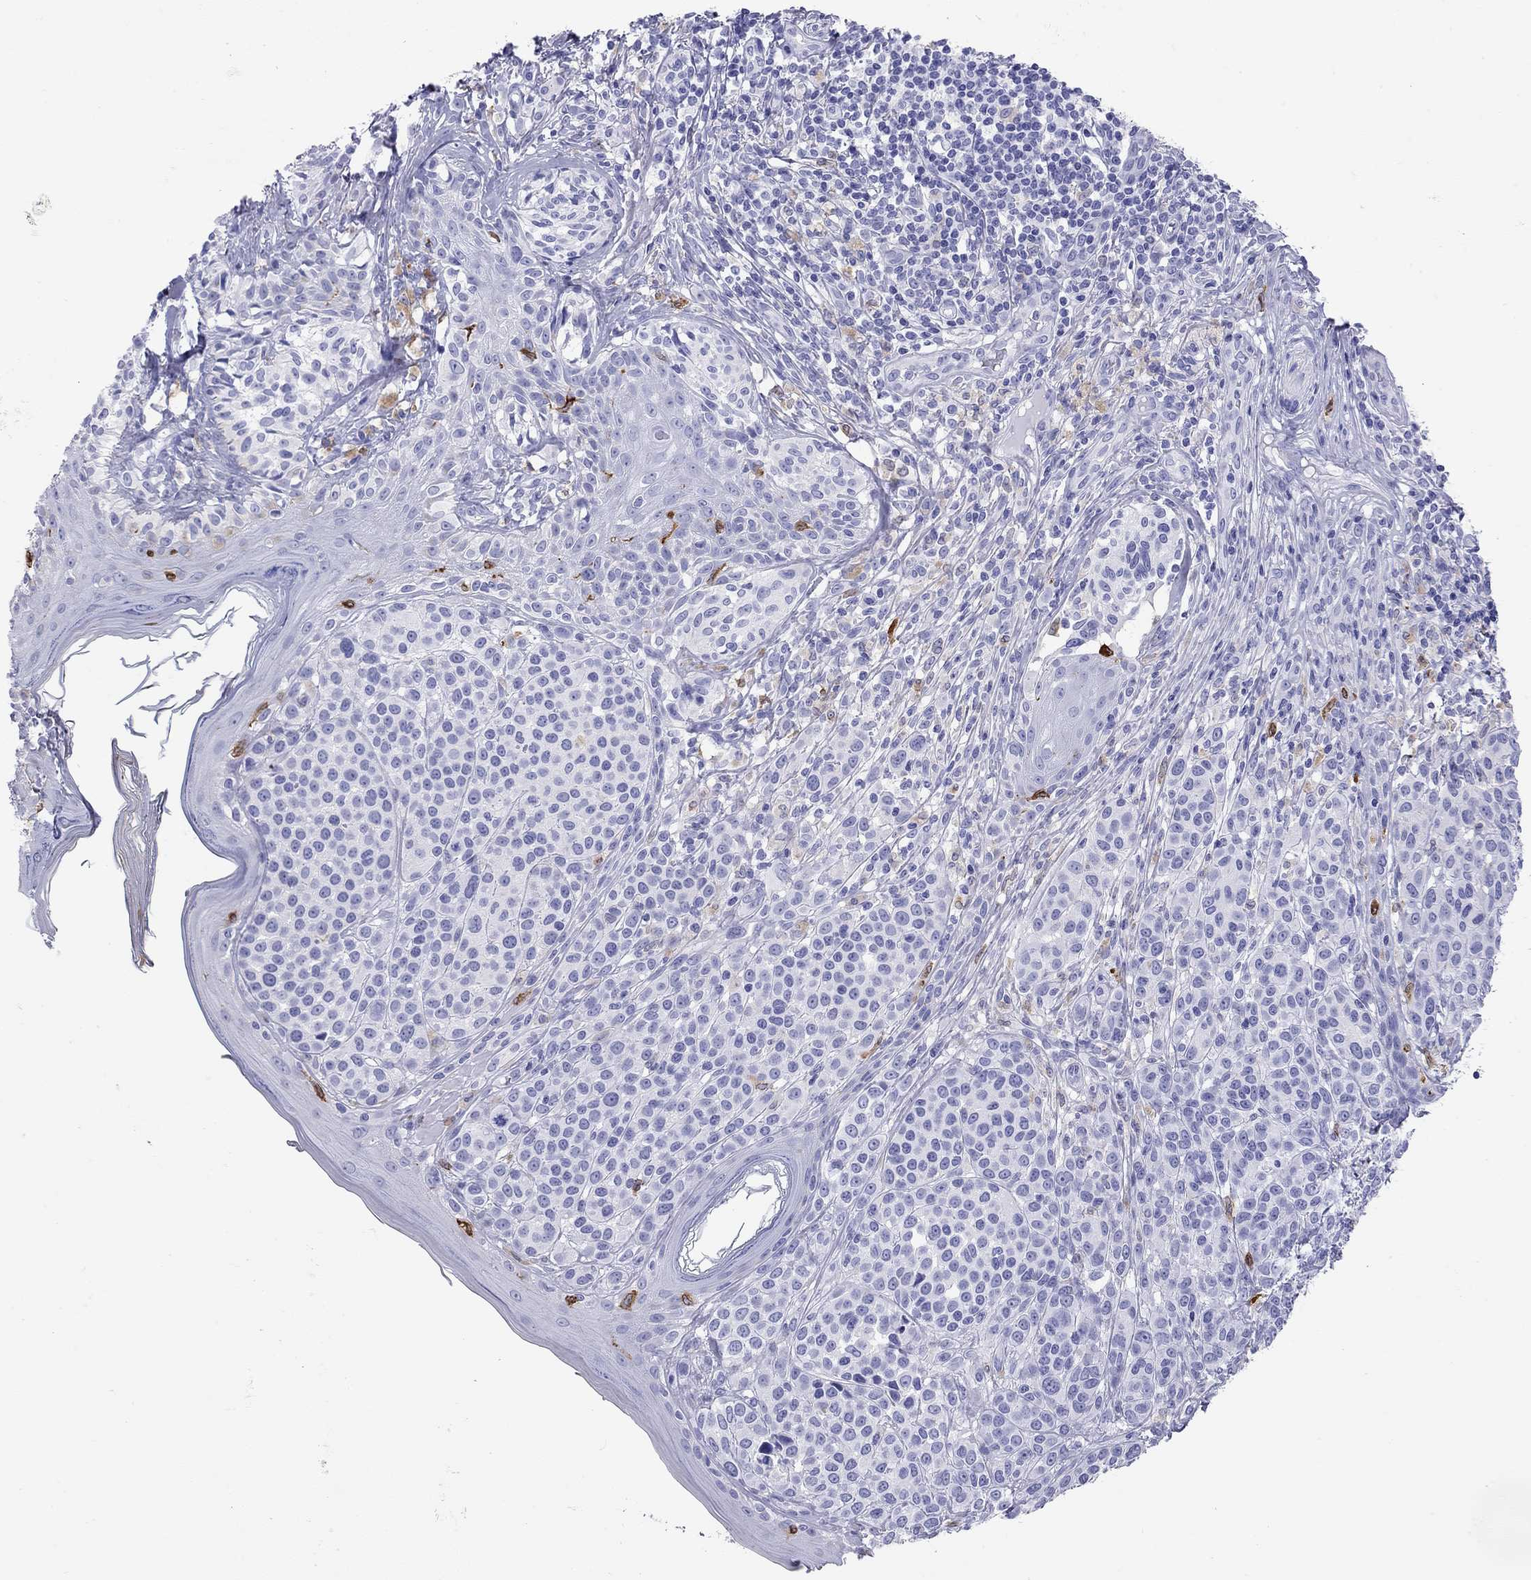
{"staining": {"intensity": "negative", "quantity": "none", "location": "none"}, "tissue": "melanoma", "cell_type": "Tumor cells", "image_type": "cancer", "snomed": [{"axis": "morphology", "description": "Malignant melanoma, NOS"}, {"axis": "topography", "description": "Skin"}], "caption": "High magnification brightfield microscopy of malignant melanoma stained with DAB (brown) and counterstained with hematoxylin (blue): tumor cells show no significant staining.", "gene": "HLA-DQB2", "patient": {"sex": "male", "age": 79}}